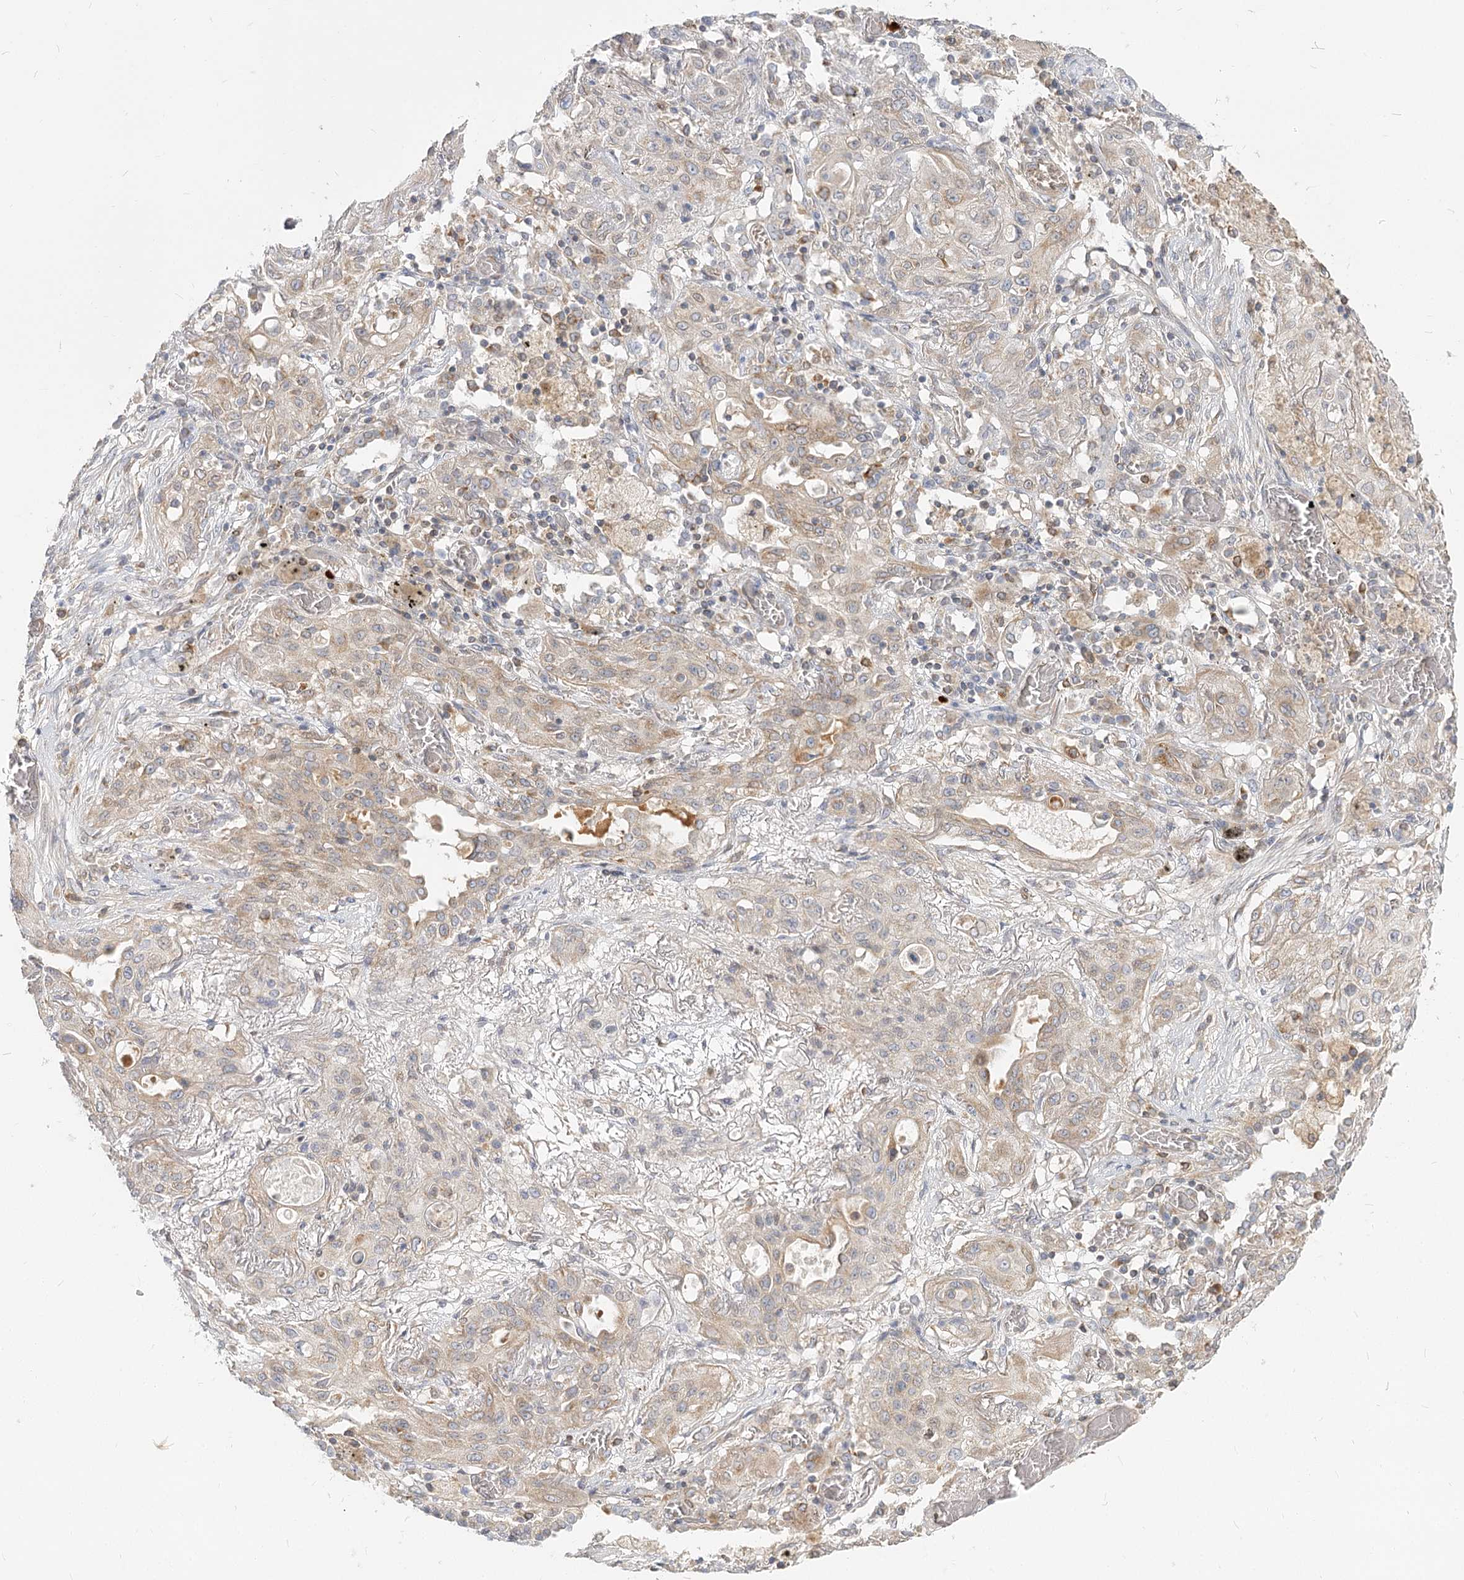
{"staining": {"intensity": "weak", "quantity": "25%-75%", "location": "cytoplasmic/membranous"}, "tissue": "lung cancer", "cell_type": "Tumor cells", "image_type": "cancer", "snomed": [{"axis": "morphology", "description": "Squamous cell carcinoma, NOS"}, {"axis": "topography", "description": "Lung"}], "caption": "Brown immunohistochemical staining in lung cancer (squamous cell carcinoma) reveals weak cytoplasmic/membranous positivity in about 25%-75% of tumor cells. (DAB IHC with brightfield microscopy, high magnification).", "gene": "MTMR3", "patient": {"sex": "female", "age": 47}}